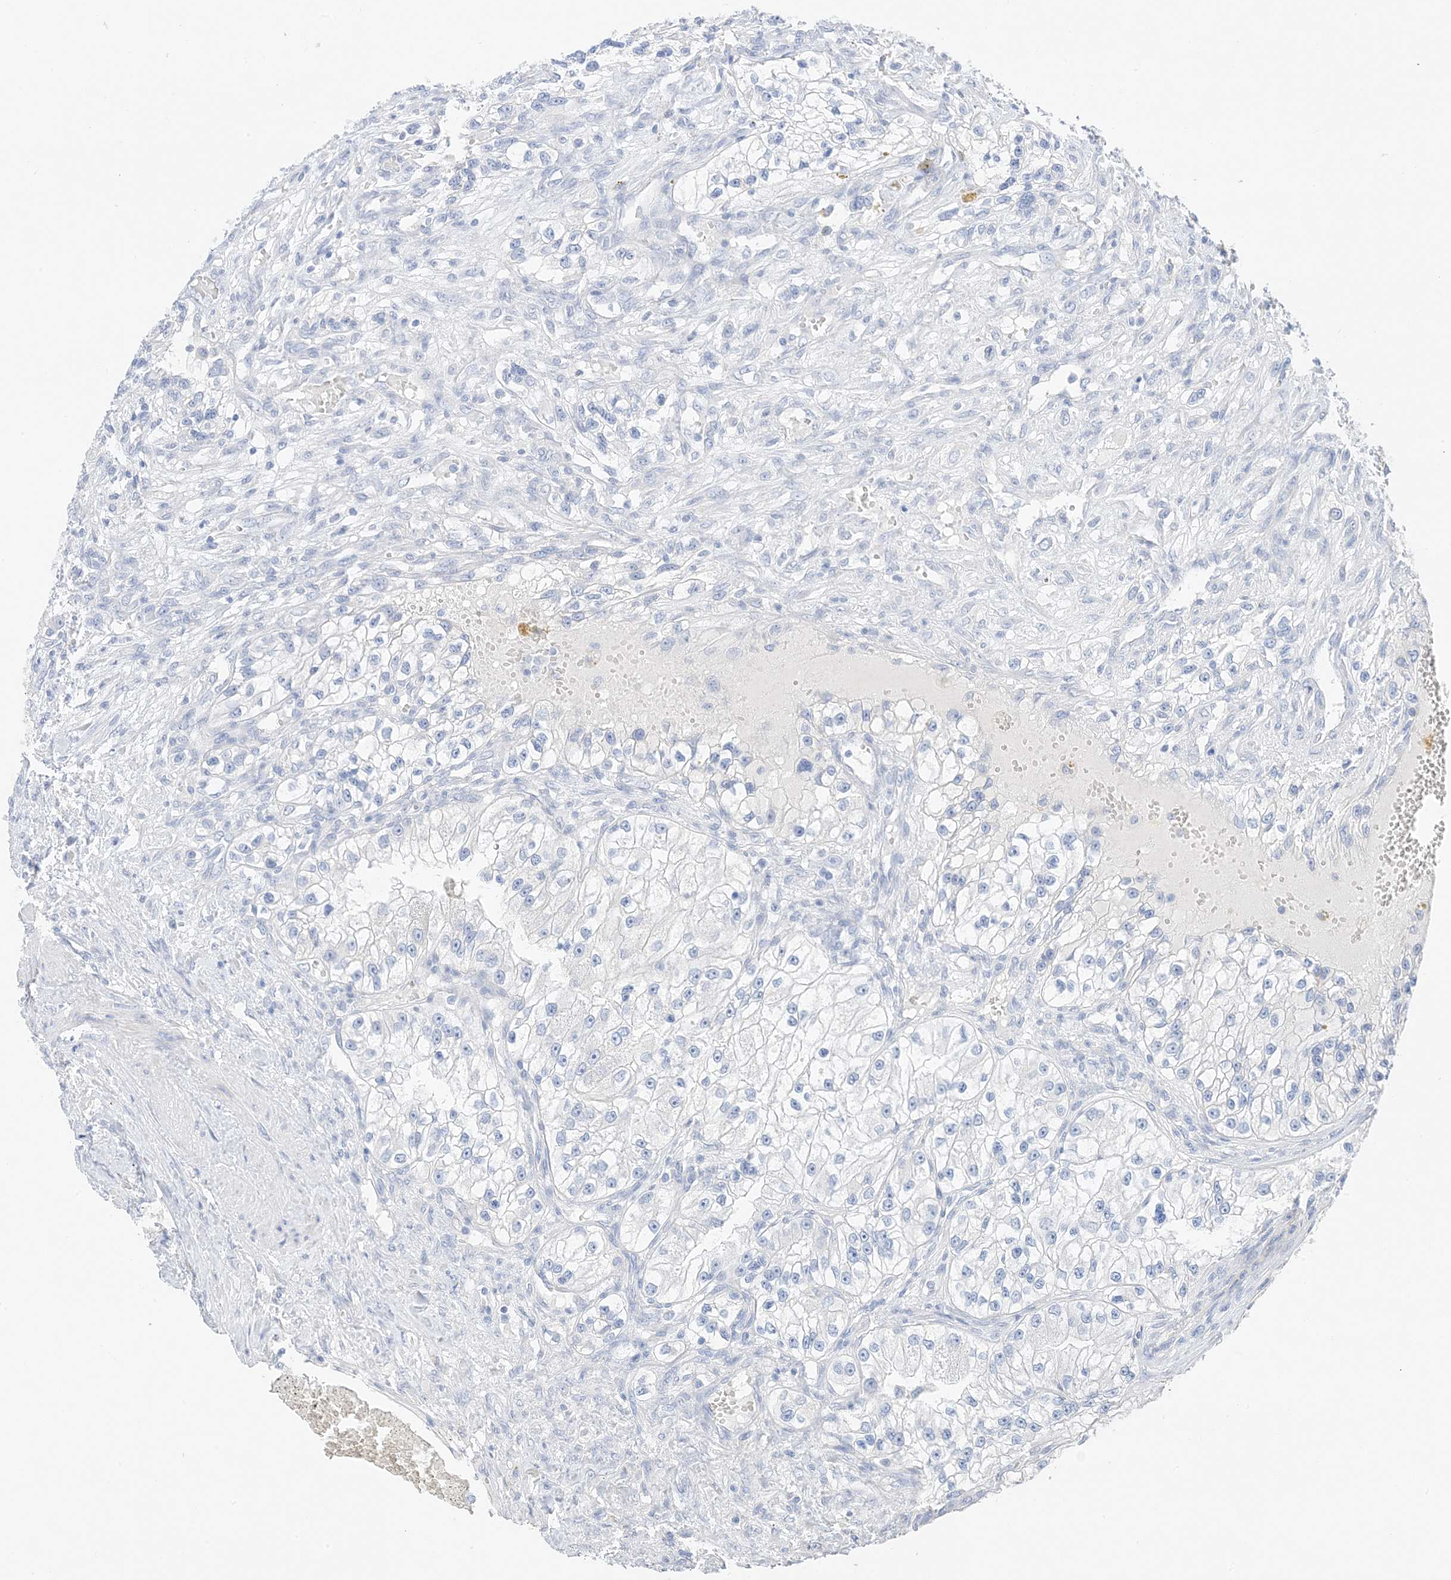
{"staining": {"intensity": "negative", "quantity": "none", "location": "none"}, "tissue": "renal cancer", "cell_type": "Tumor cells", "image_type": "cancer", "snomed": [{"axis": "morphology", "description": "Adenocarcinoma, NOS"}, {"axis": "topography", "description": "Kidney"}], "caption": "This is an IHC micrograph of human renal cancer. There is no positivity in tumor cells.", "gene": "MUC17", "patient": {"sex": "female", "age": 57}}